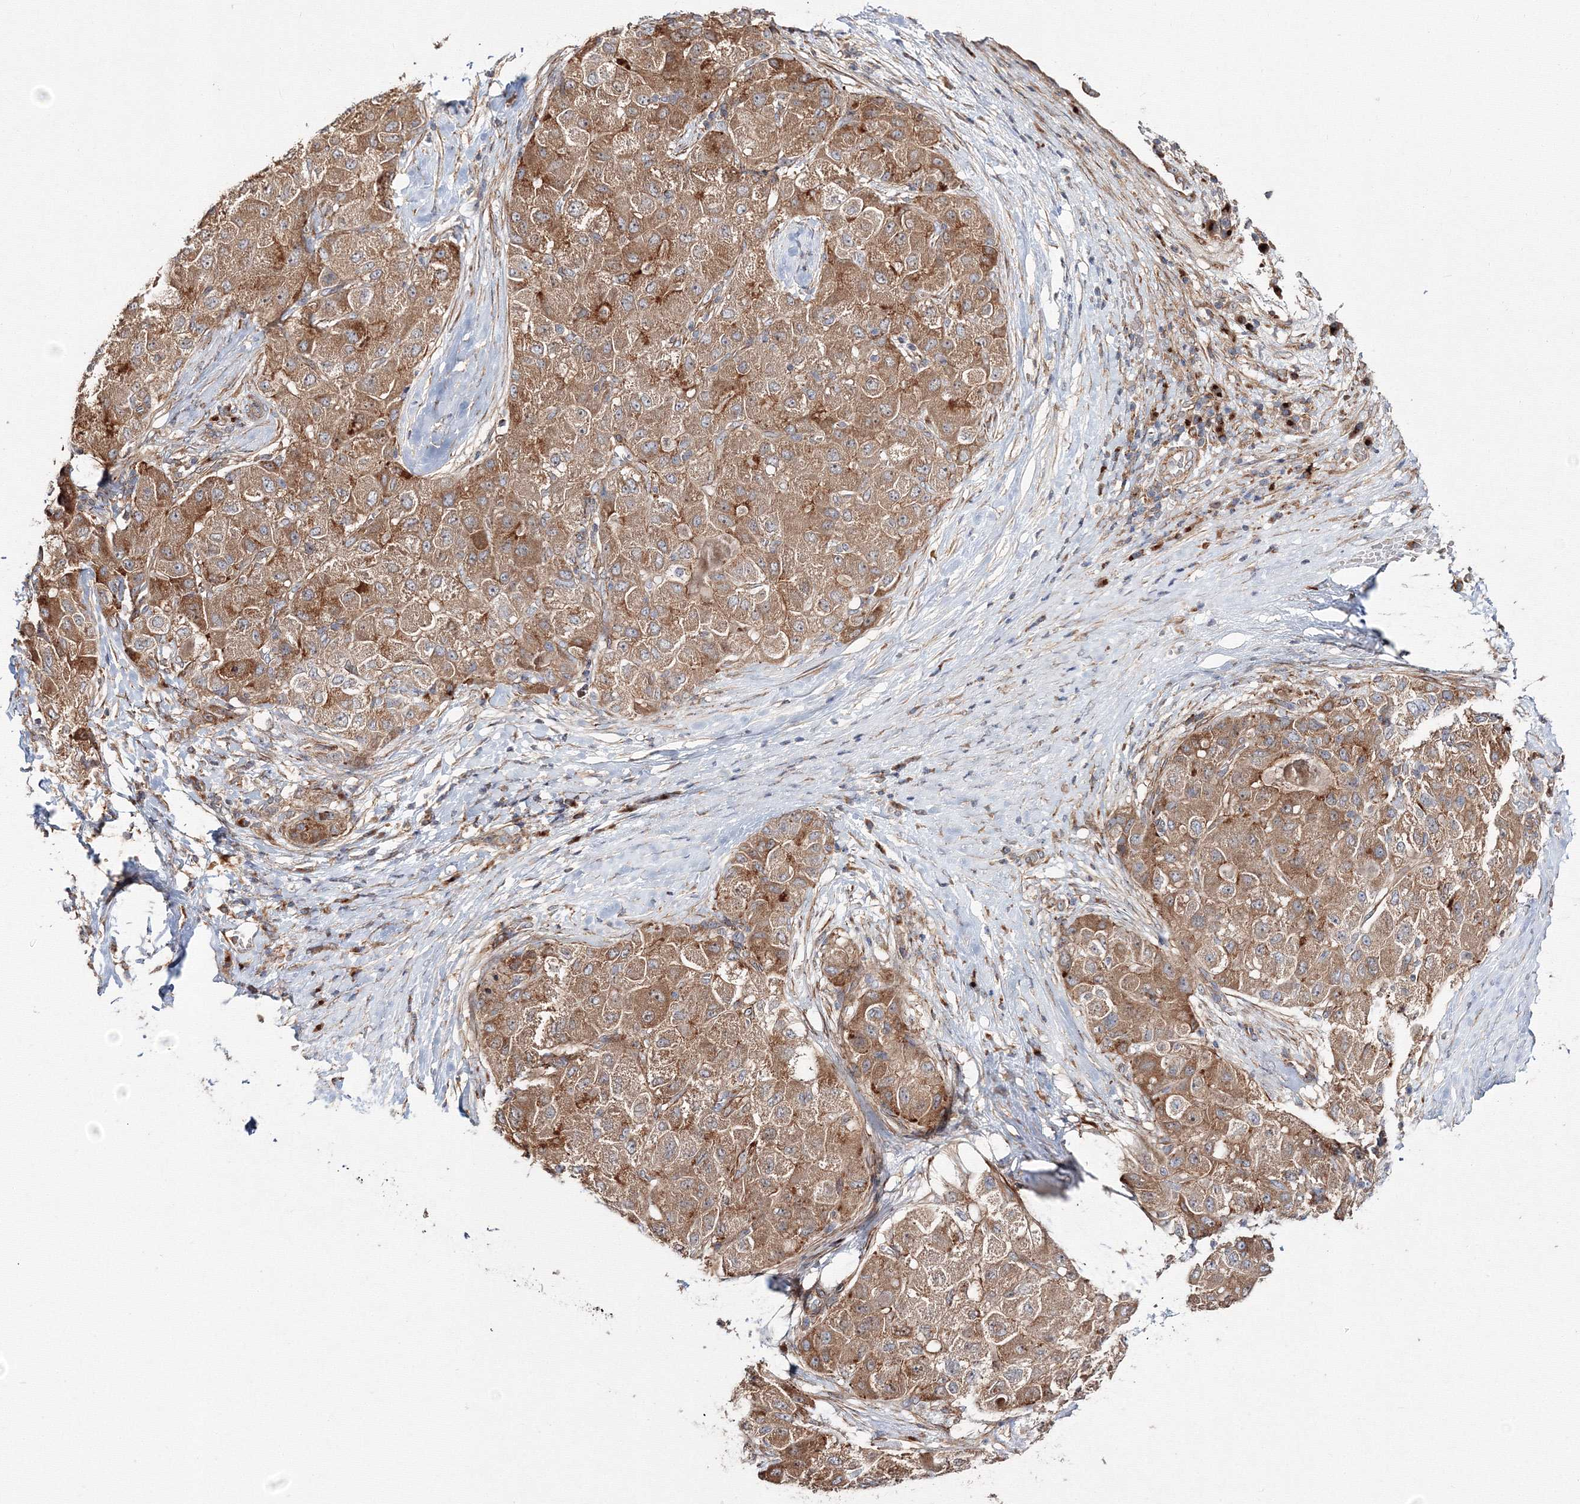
{"staining": {"intensity": "moderate", "quantity": ">75%", "location": "cytoplasmic/membranous"}, "tissue": "liver cancer", "cell_type": "Tumor cells", "image_type": "cancer", "snomed": [{"axis": "morphology", "description": "Carcinoma, Hepatocellular, NOS"}, {"axis": "topography", "description": "Liver"}], "caption": "Immunohistochemical staining of human liver cancer reveals moderate cytoplasmic/membranous protein expression in about >75% of tumor cells. (DAB (3,3'-diaminobenzidine) IHC with brightfield microscopy, high magnification).", "gene": "DDO", "patient": {"sex": "male", "age": 80}}